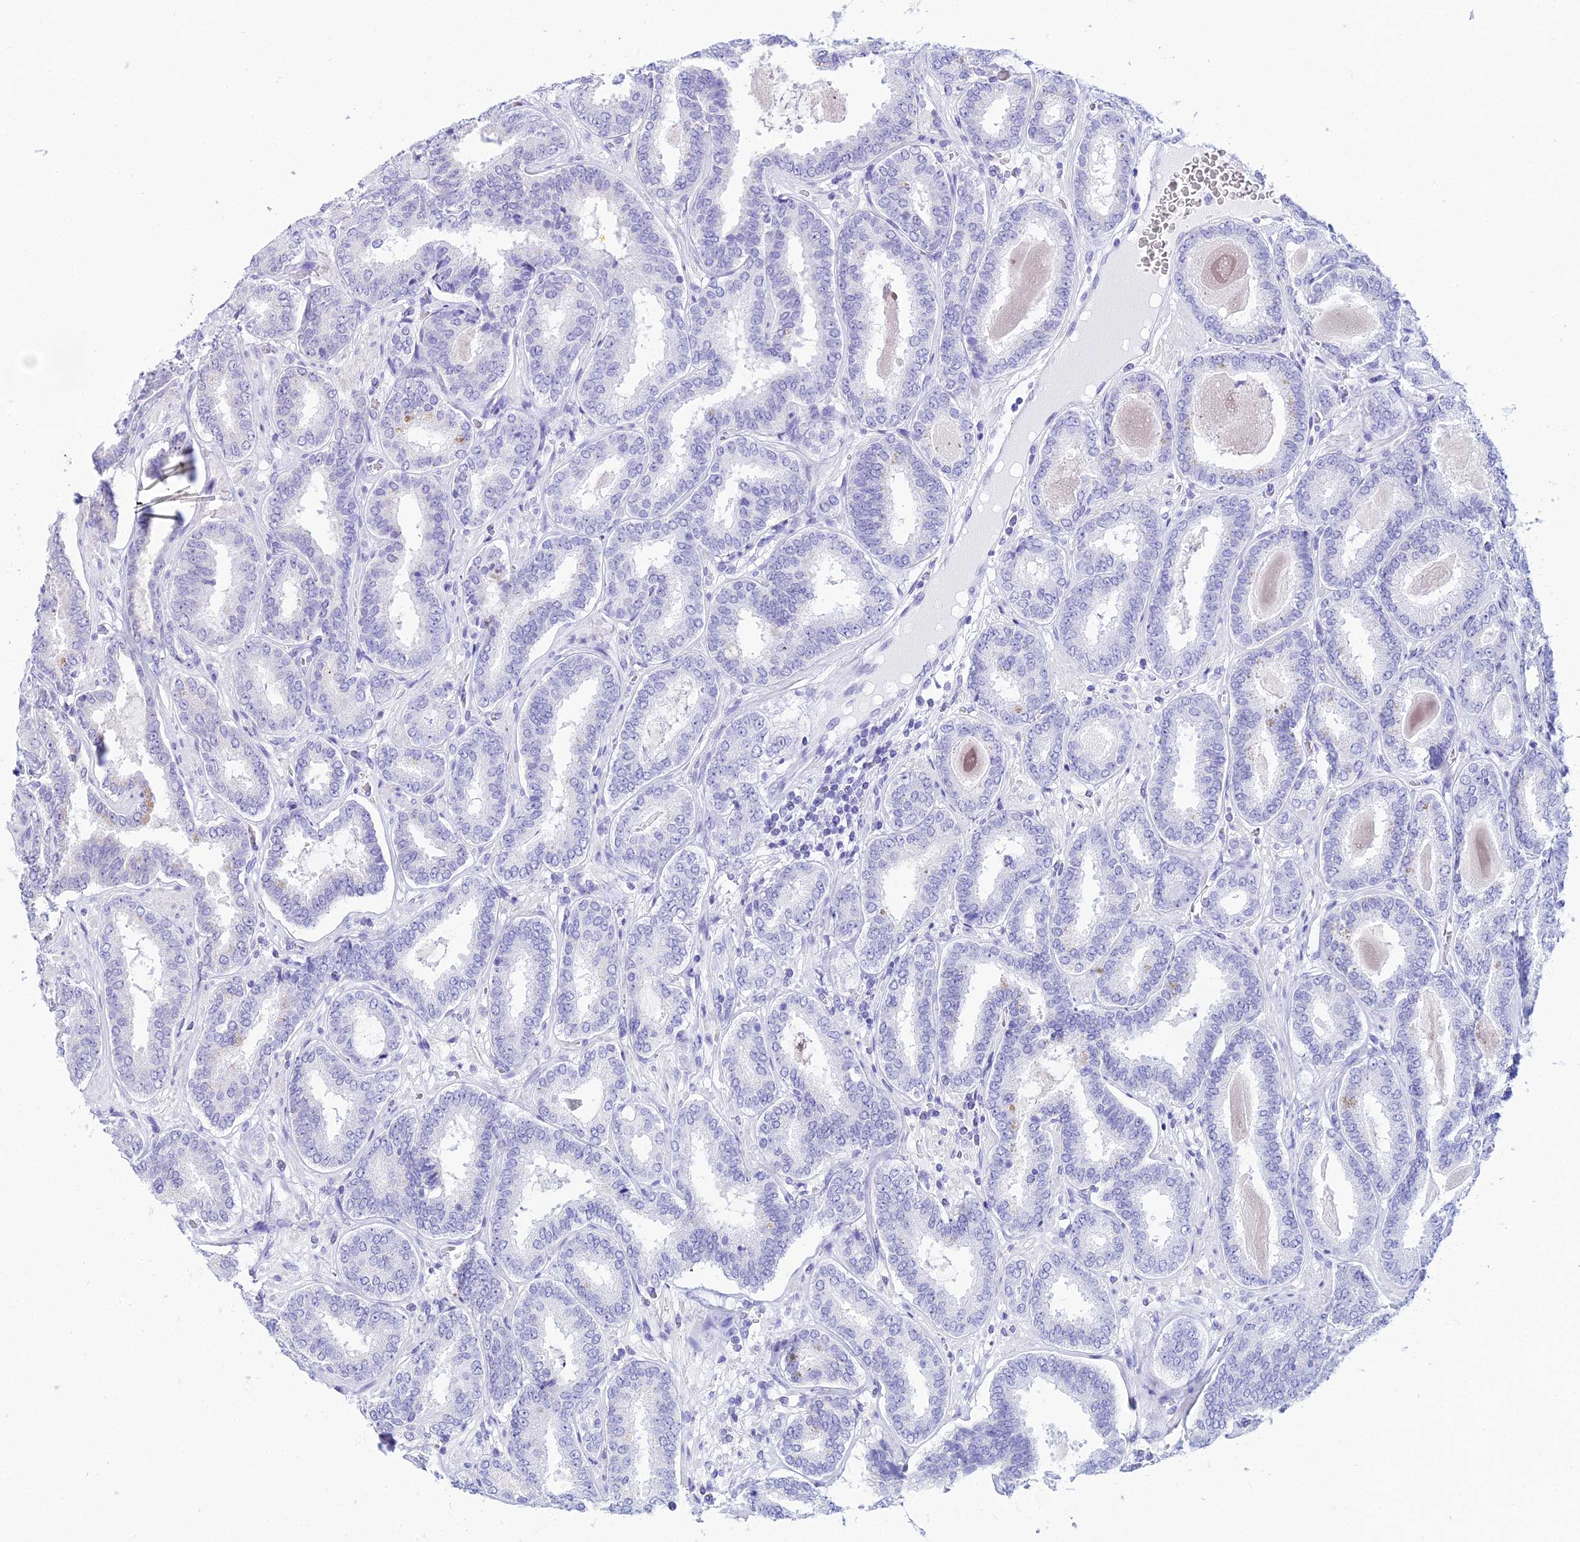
{"staining": {"intensity": "negative", "quantity": "none", "location": "none"}, "tissue": "prostate cancer", "cell_type": "Tumor cells", "image_type": "cancer", "snomed": [{"axis": "morphology", "description": "Adenocarcinoma, High grade"}, {"axis": "topography", "description": "Prostate"}], "caption": "IHC image of neoplastic tissue: human prostate adenocarcinoma (high-grade) stained with DAB shows no significant protein staining in tumor cells.", "gene": "ZMIZ1", "patient": {"sex": "male", "age": 72}}